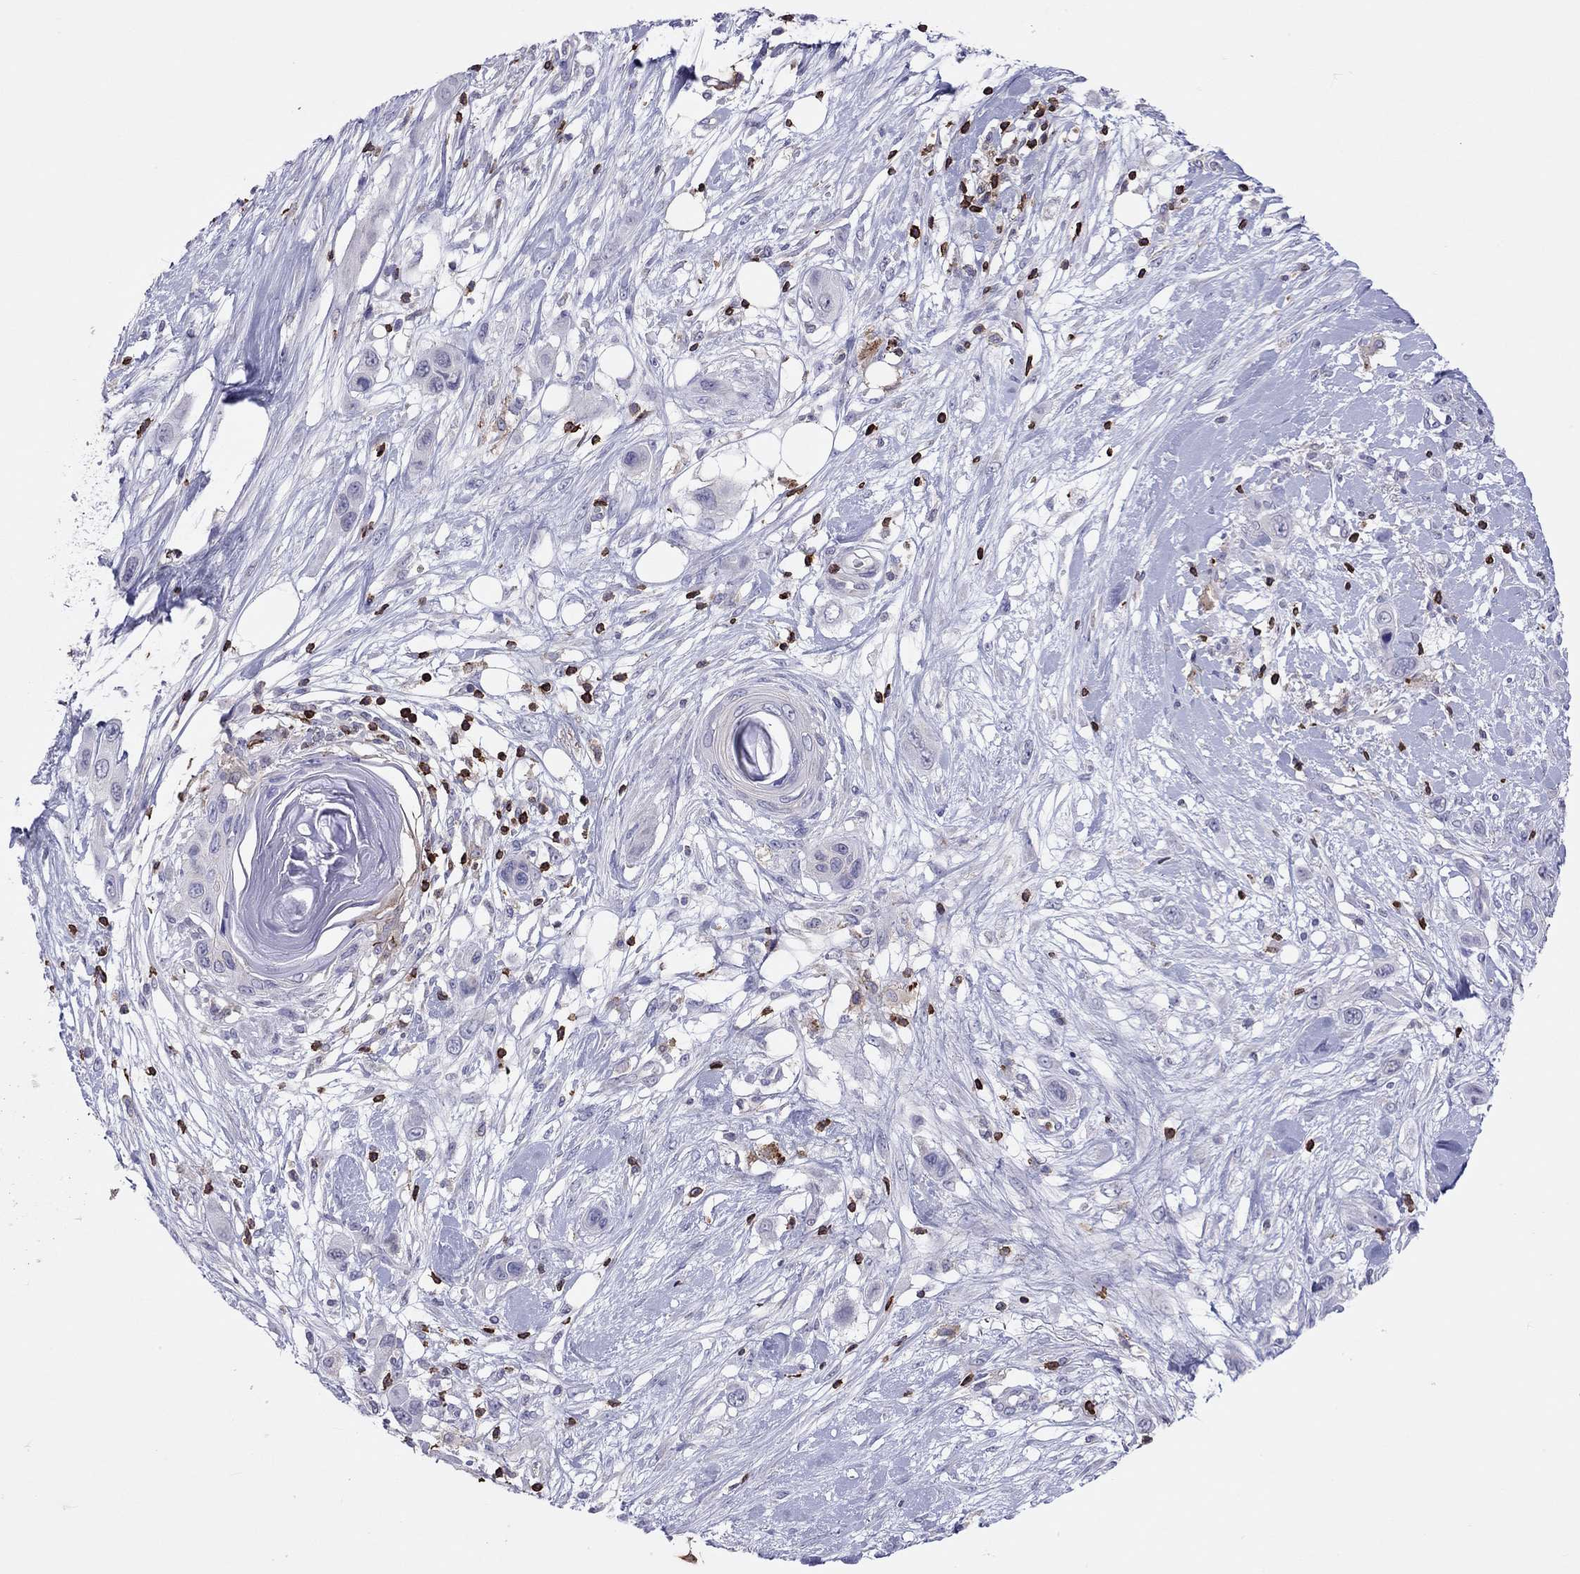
{"staining": {"intensity": "negative", "quantity": "none", "location": "none"}, "tissue": "skin cancer", "cell_type": "Tumor cells", "image_type": "cancer", "snomed": [{"axis": "morphology", "description": "Squamous cell carcinoma, NOS"}, {"axis": "topography", "description": "Skin"}], "caption": "This is a histopathology image of immunohistochemistry staining of skin squamous cell carcinoma, which shows no expression in tumor cells.", "gene": "MND1", "patient": {"sex": "male", "age": 79}}